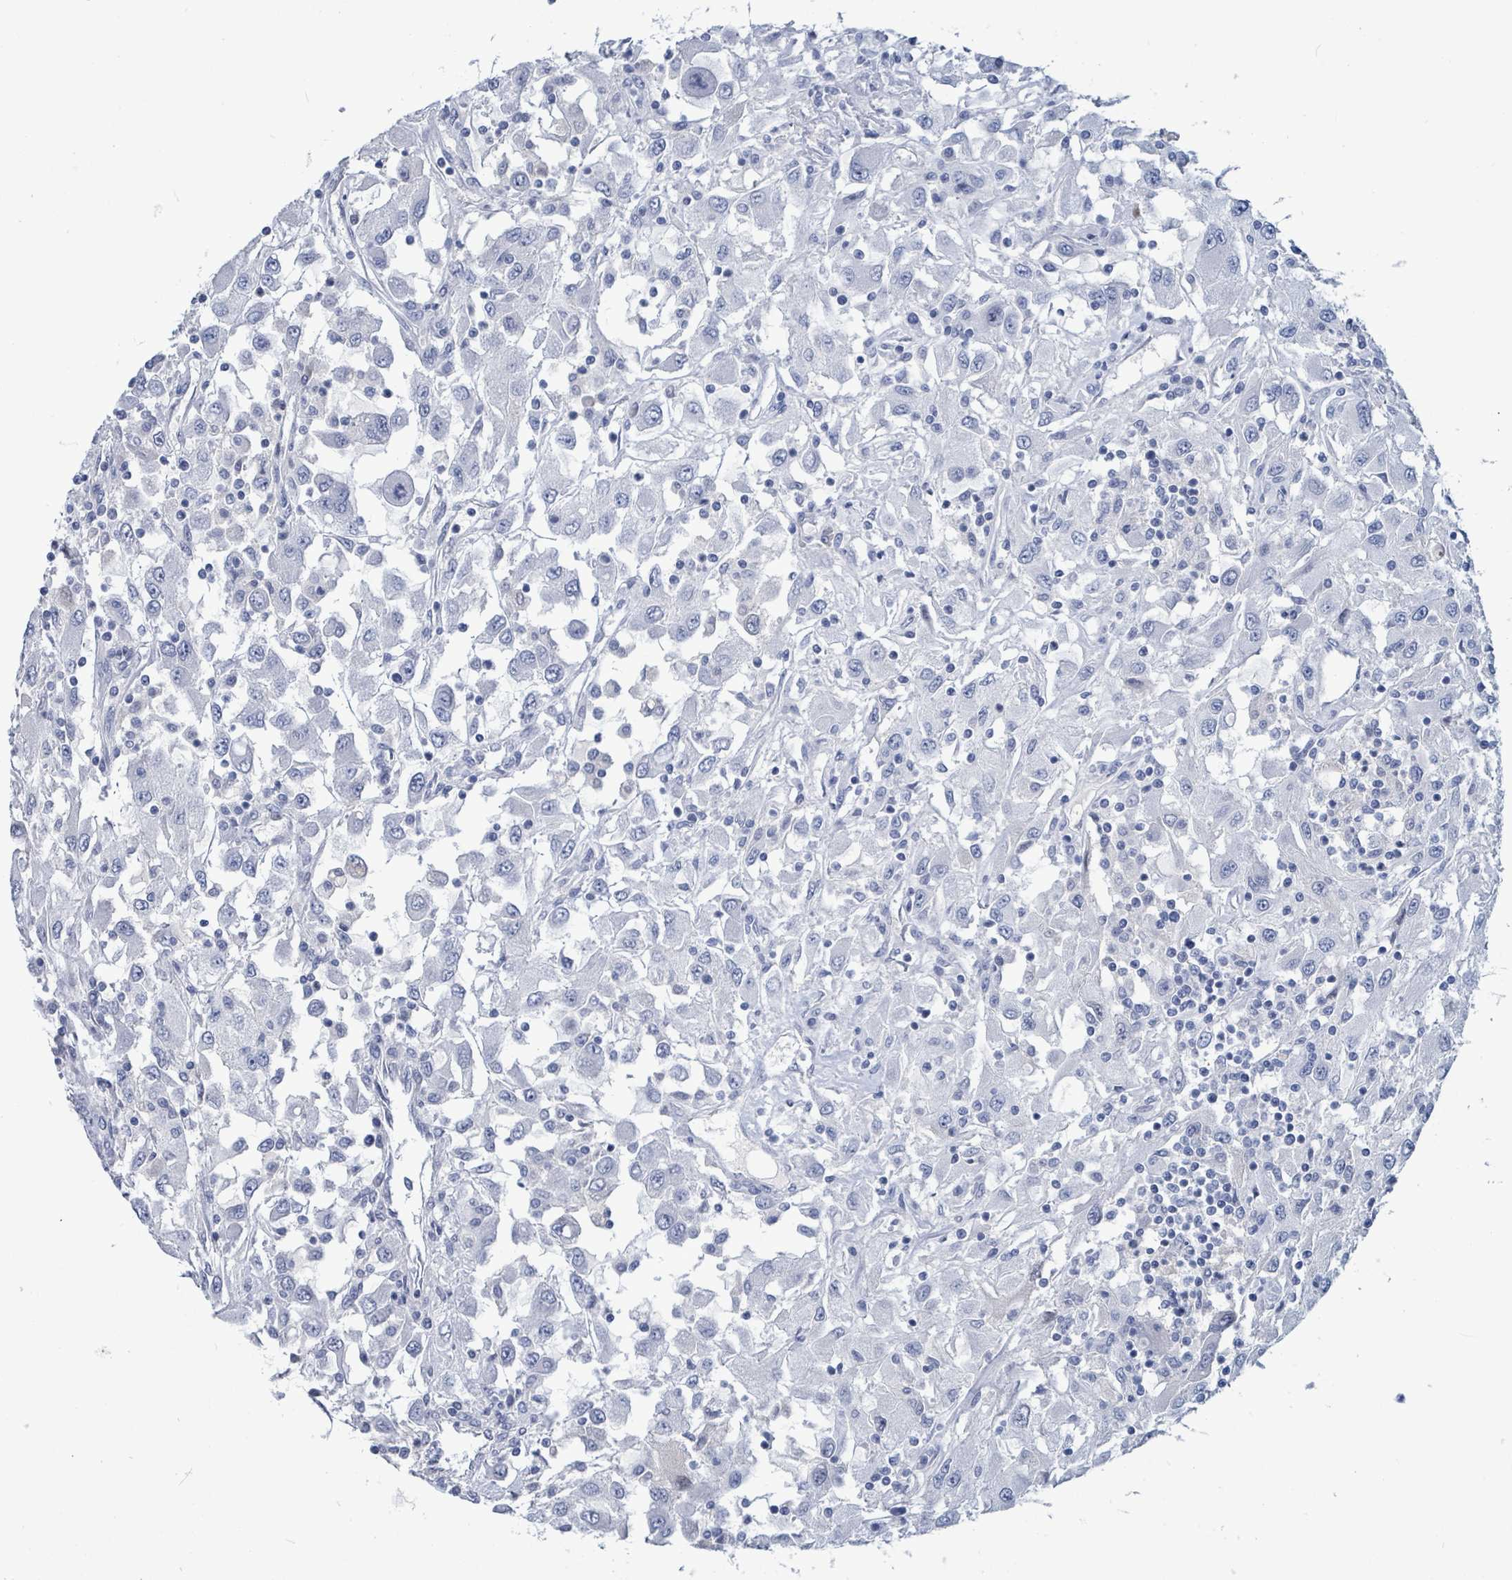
{"staining": {"intensity": "negative", "quantity": "none", "location": "none"}, "tissue": "renal cancer", "cell_type": "Tumor cells", "image_type": "cancer", "snomed": [{"axis": "morphology", "description": "Adenocarcinoma, NOS"}, {"axis": "topography", "description": "Kidney"}], "caption": "Tumor cells are negative for protein expression in human renal cancer (adenocarcinoma).", "gene": "NTN3", "patient": {"sex": "female", "age": 67}}